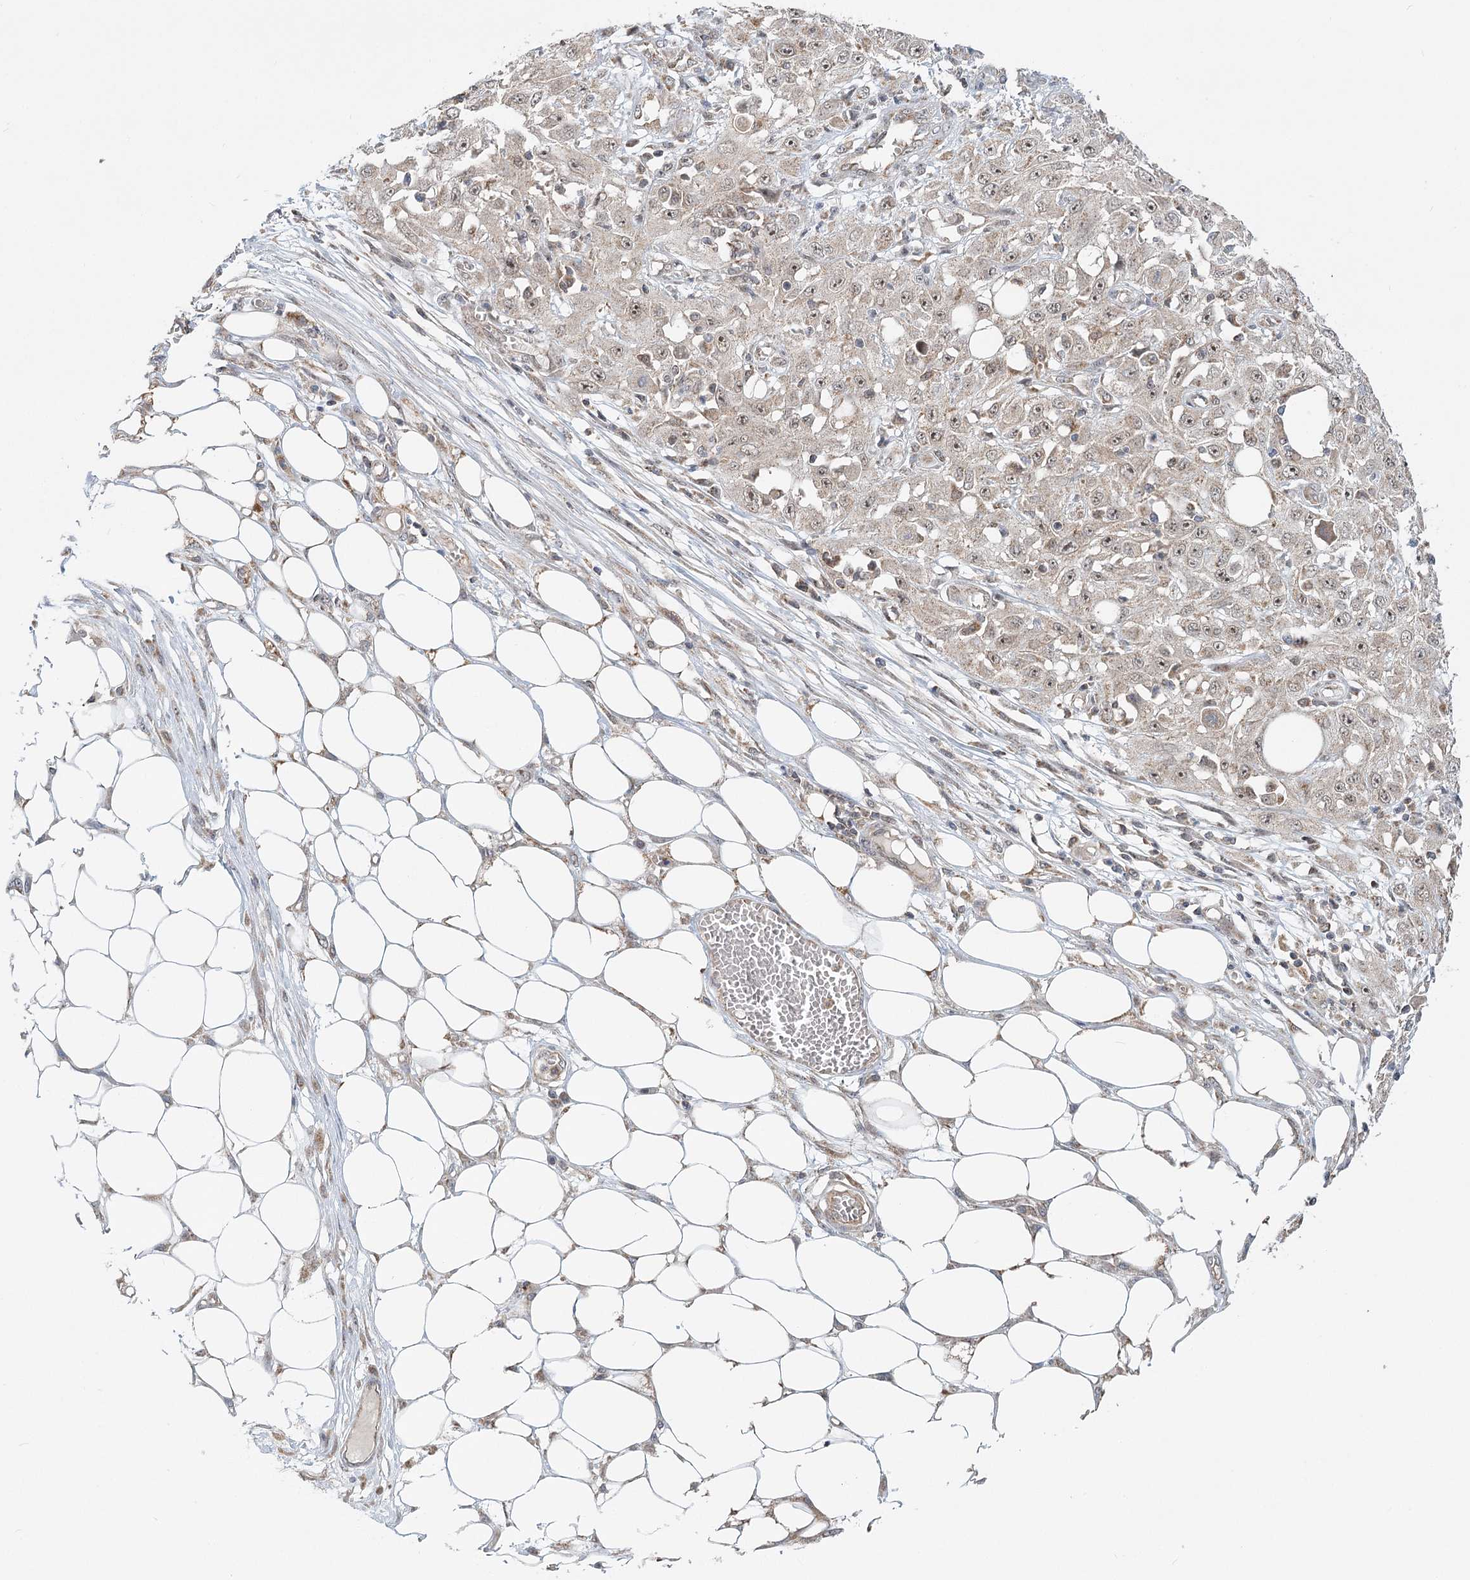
{"staining": {"intensity": "weak", "quantity": "25%-75%", "location": "cytoplasmic/membranous,nuclear"}, "tissue": "skin cancer", "cell_type": "Tumor cells", "image_type": "cancer", "snomed": [{"axis": "morphology", "description": "Squamous cell carcinoma, NOS"}, {"axis": "morphology", "description": "Squamous cell carcinoma, metastatic, NOS"}, {"axis": "topography", "description": "Skin"}, {"axis": "topography", "description": "Lymph node"}], "caption": "The micrograph reveals staining of skin cancer (metastatic squamous cell carcinoma), revealing weak cytoplasmic/membranous and nuclear protein expression (brown color) within tumor cells.", "gene": "RTN4IP1", "patient": {"sex": "male", "age": 75}}